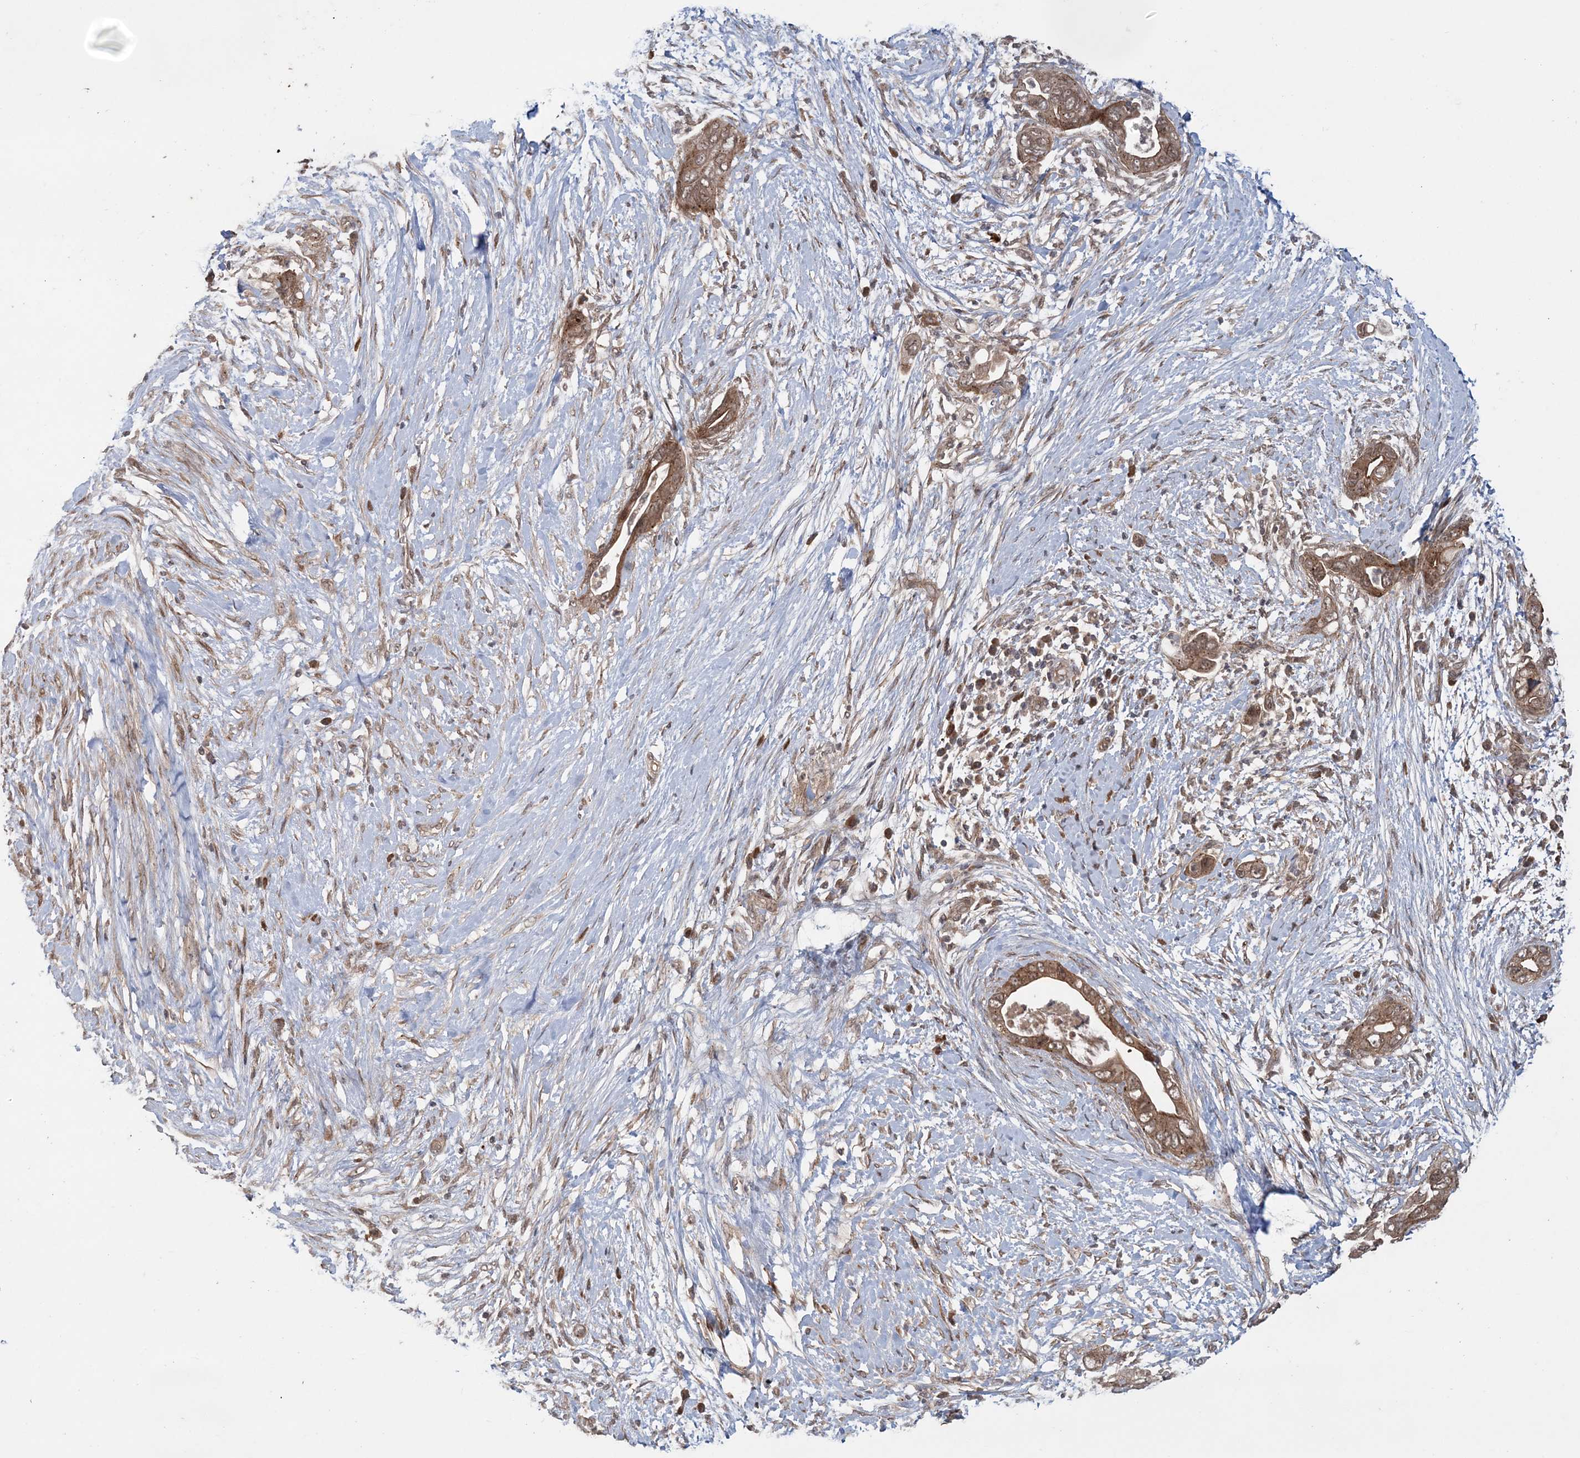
{"staining": {"intensity": "moderate", "quantity": ">75%", "location": "cytoplasmic/membranous"}, "tissue": "pancreatic cancer", "cell_type": "Tumor cells", "image_type": "cancer", "snomed": [{"axis": "morphology", "description": "Adenocarcinoma, NOS"}, {"axis": "topography", "description": "Pancreas"}], "caption": "Human pancreatic cancer stained with a brown dye exhibits moderate cytoplasmic/membranous positive expression in approximately >75% of tumor cells.", "gene": "UBTD2", "patient": {"sex": "male", "age": 75}}